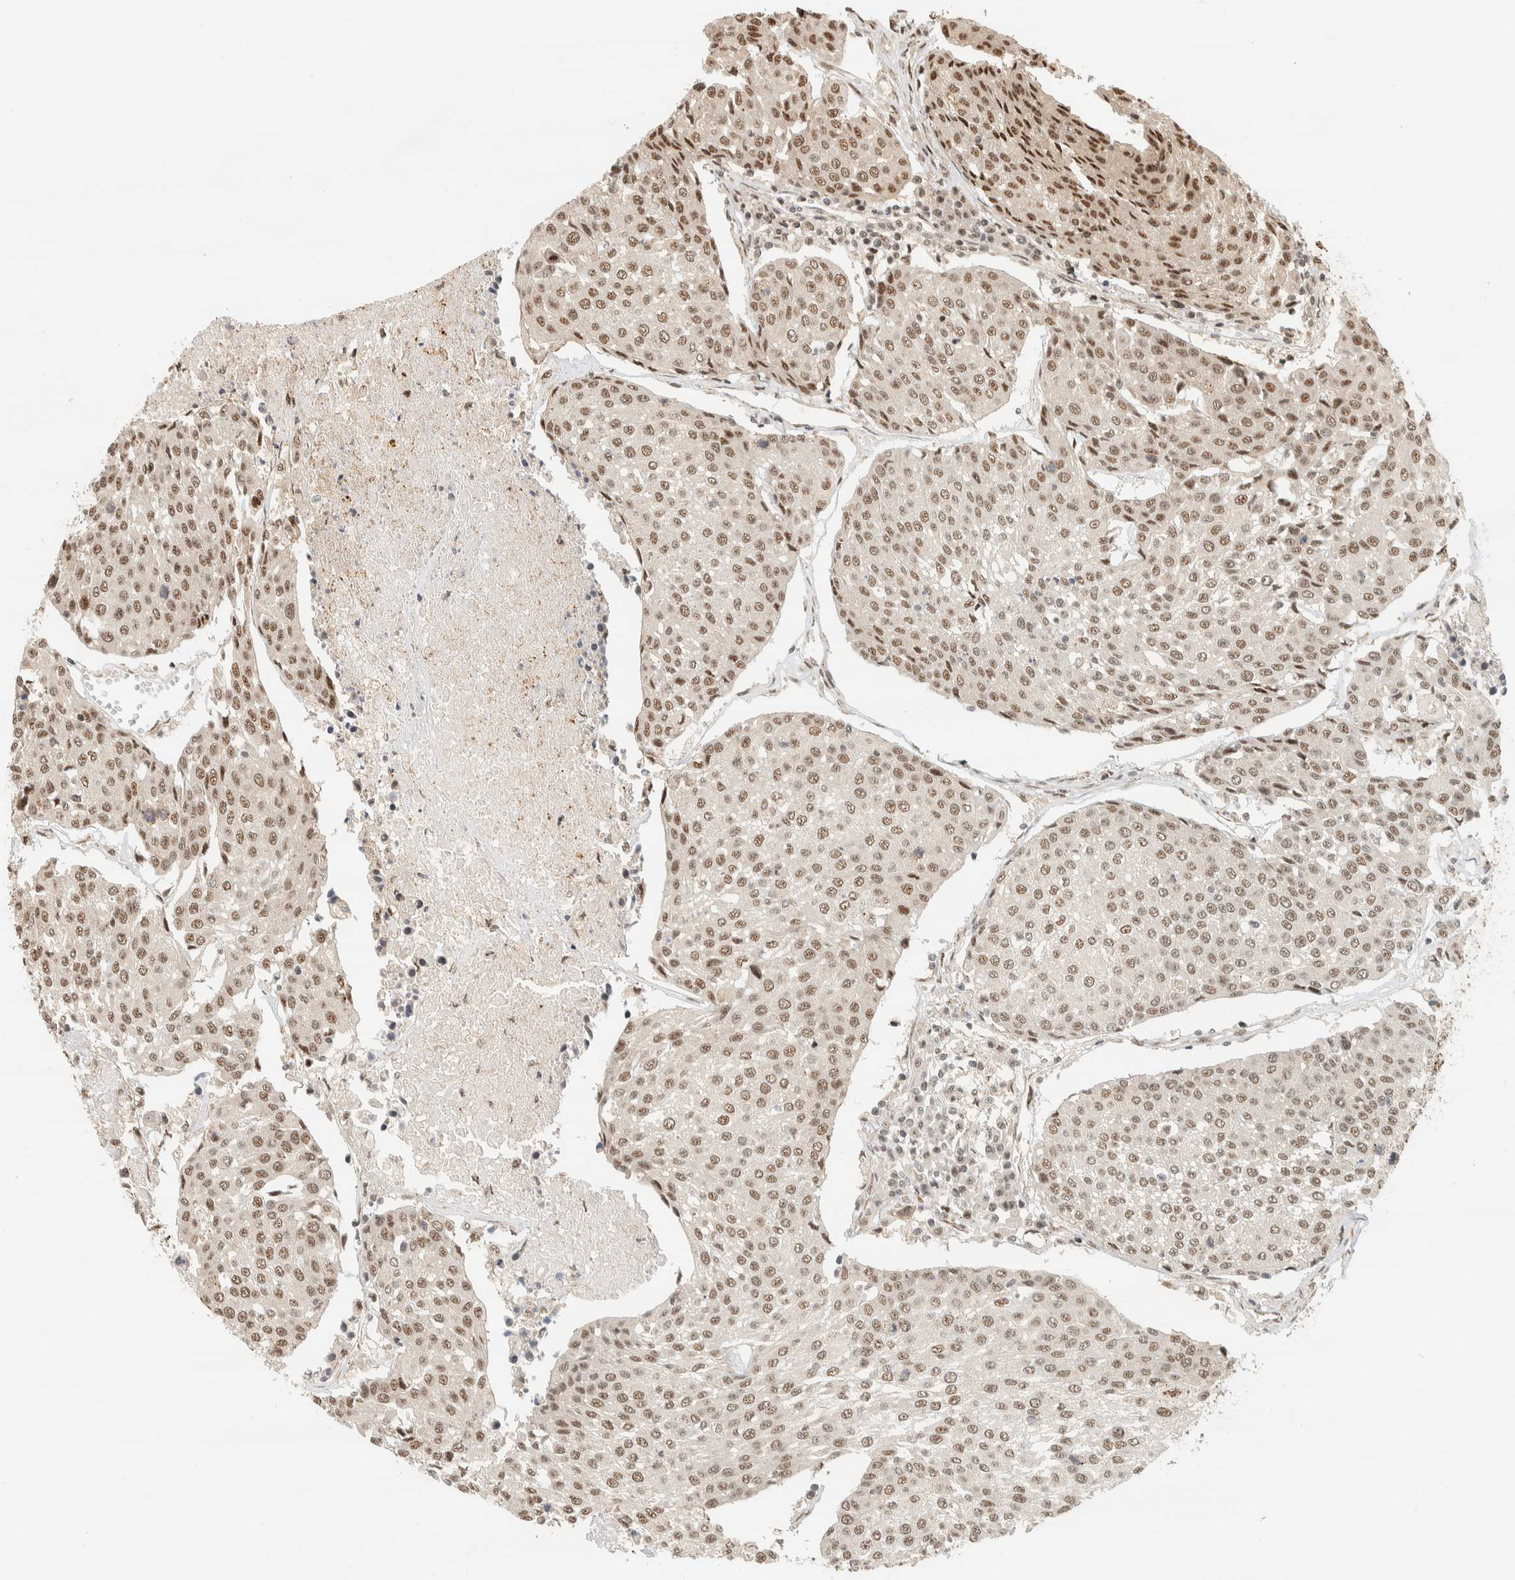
{"staining": {"intensity": "moderate", "quantity": ">75%", "location": "nuclear"}, "tissue": "urothelial cancer", "cell_type": "Tumor cells", "image_type": "cancer", "snomed": [{"axis": "morphology", "description": "Urothelial carcinoma, High grade"}, {"axis": "topography", "description": "Urinary bladder"}], "caption": "Urothelial cancer was stained to show a protein in brown. There is medium levels of moderate nuclear expression in about >75% of tumor cells.", "gene": "SIK1", "patient": {"sex": "female", "age": 85}}